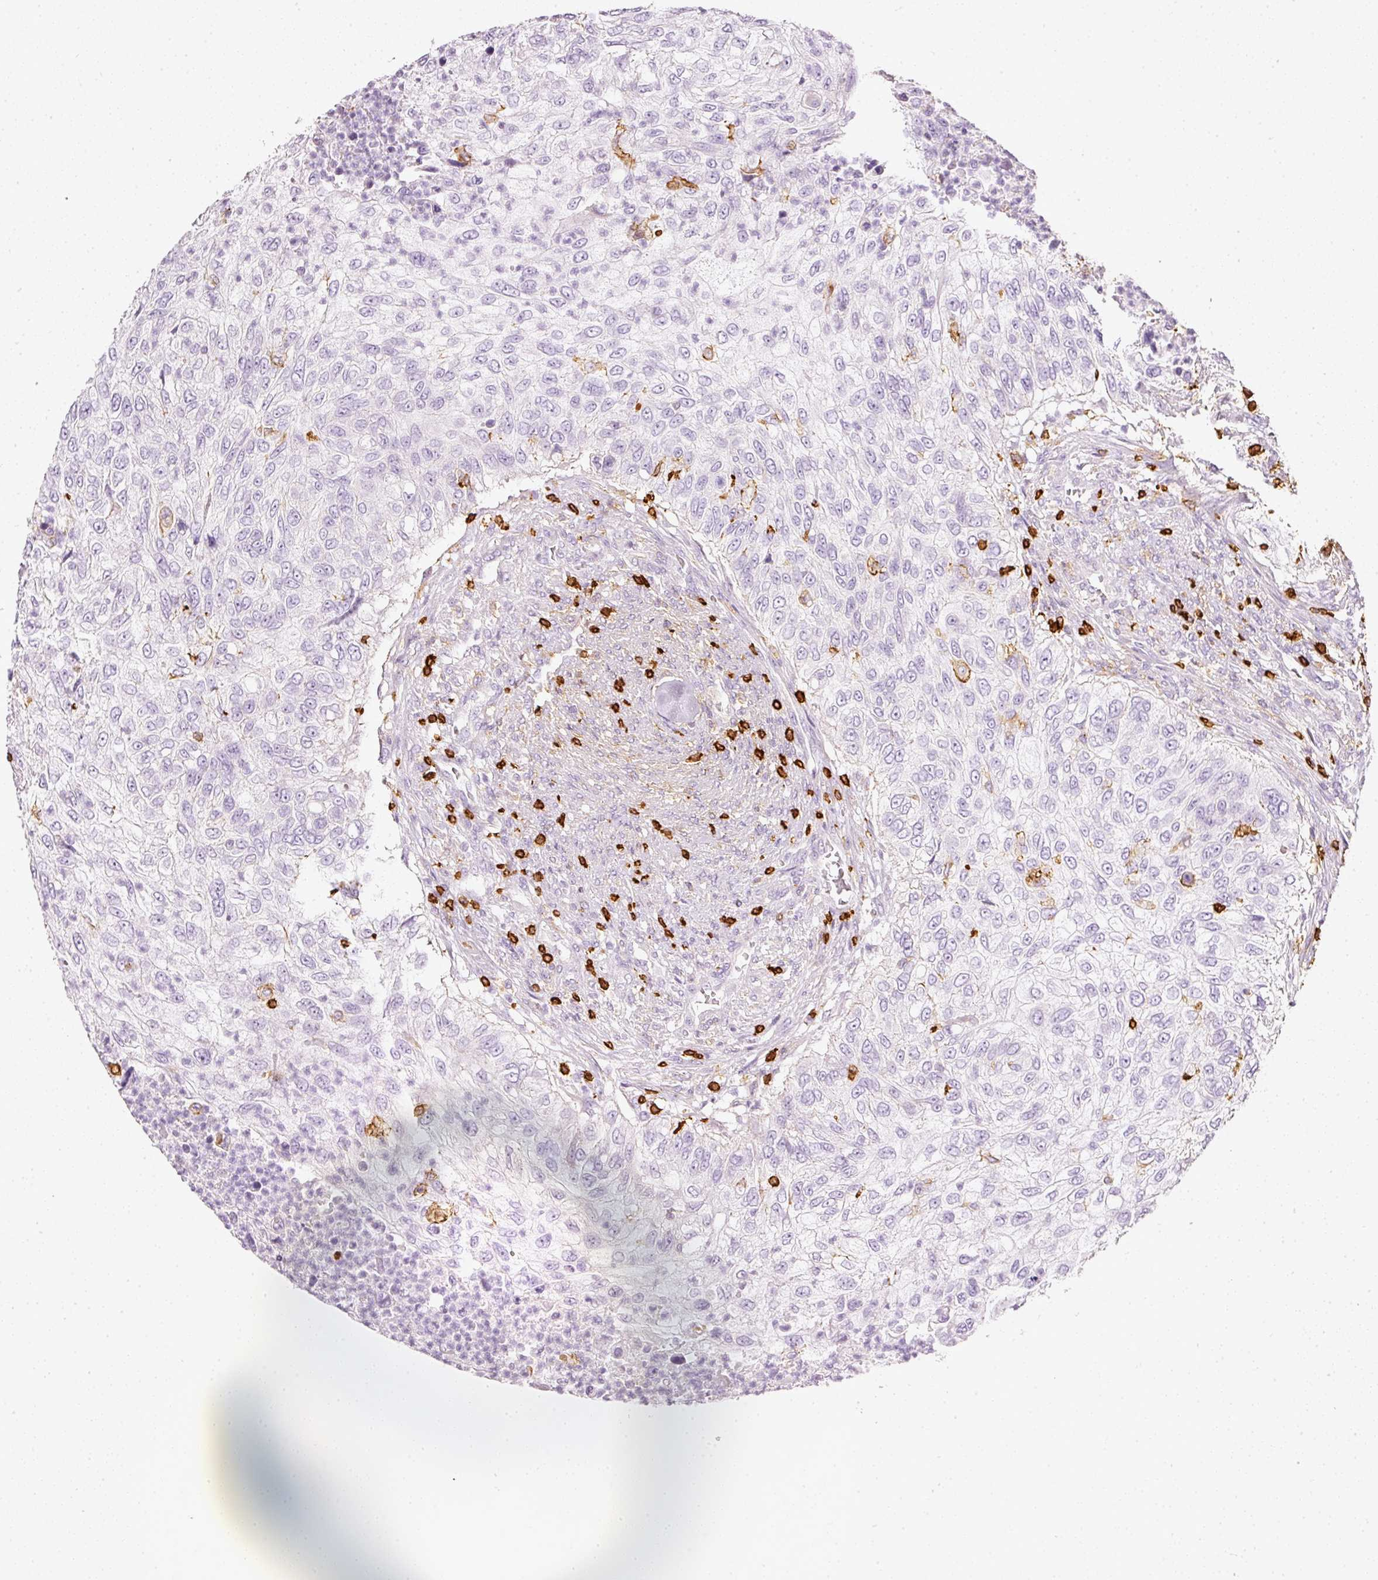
{"staining": {"intensity": "negative", "quantity": "none", "location": "none"}, "tissue": "urothelial cancer", "cell_type": "Tumor cells", "image_type": "cancer", "snomed": [{"axis": "morphology", "description": "Urothelial carcinoma, High grade"}, {"axis": "topography", "description": "Urinary bladder"}], "caption": "Immunohistochemistry photomicrograph of neoplastic tissue: human urothelial cancer stained with DAB (3,3'-diaminobenzidine) displays no significant protein staining in tumor cells.", "gene": "EVL", "patient": {"sex": "female", "age": 60}}